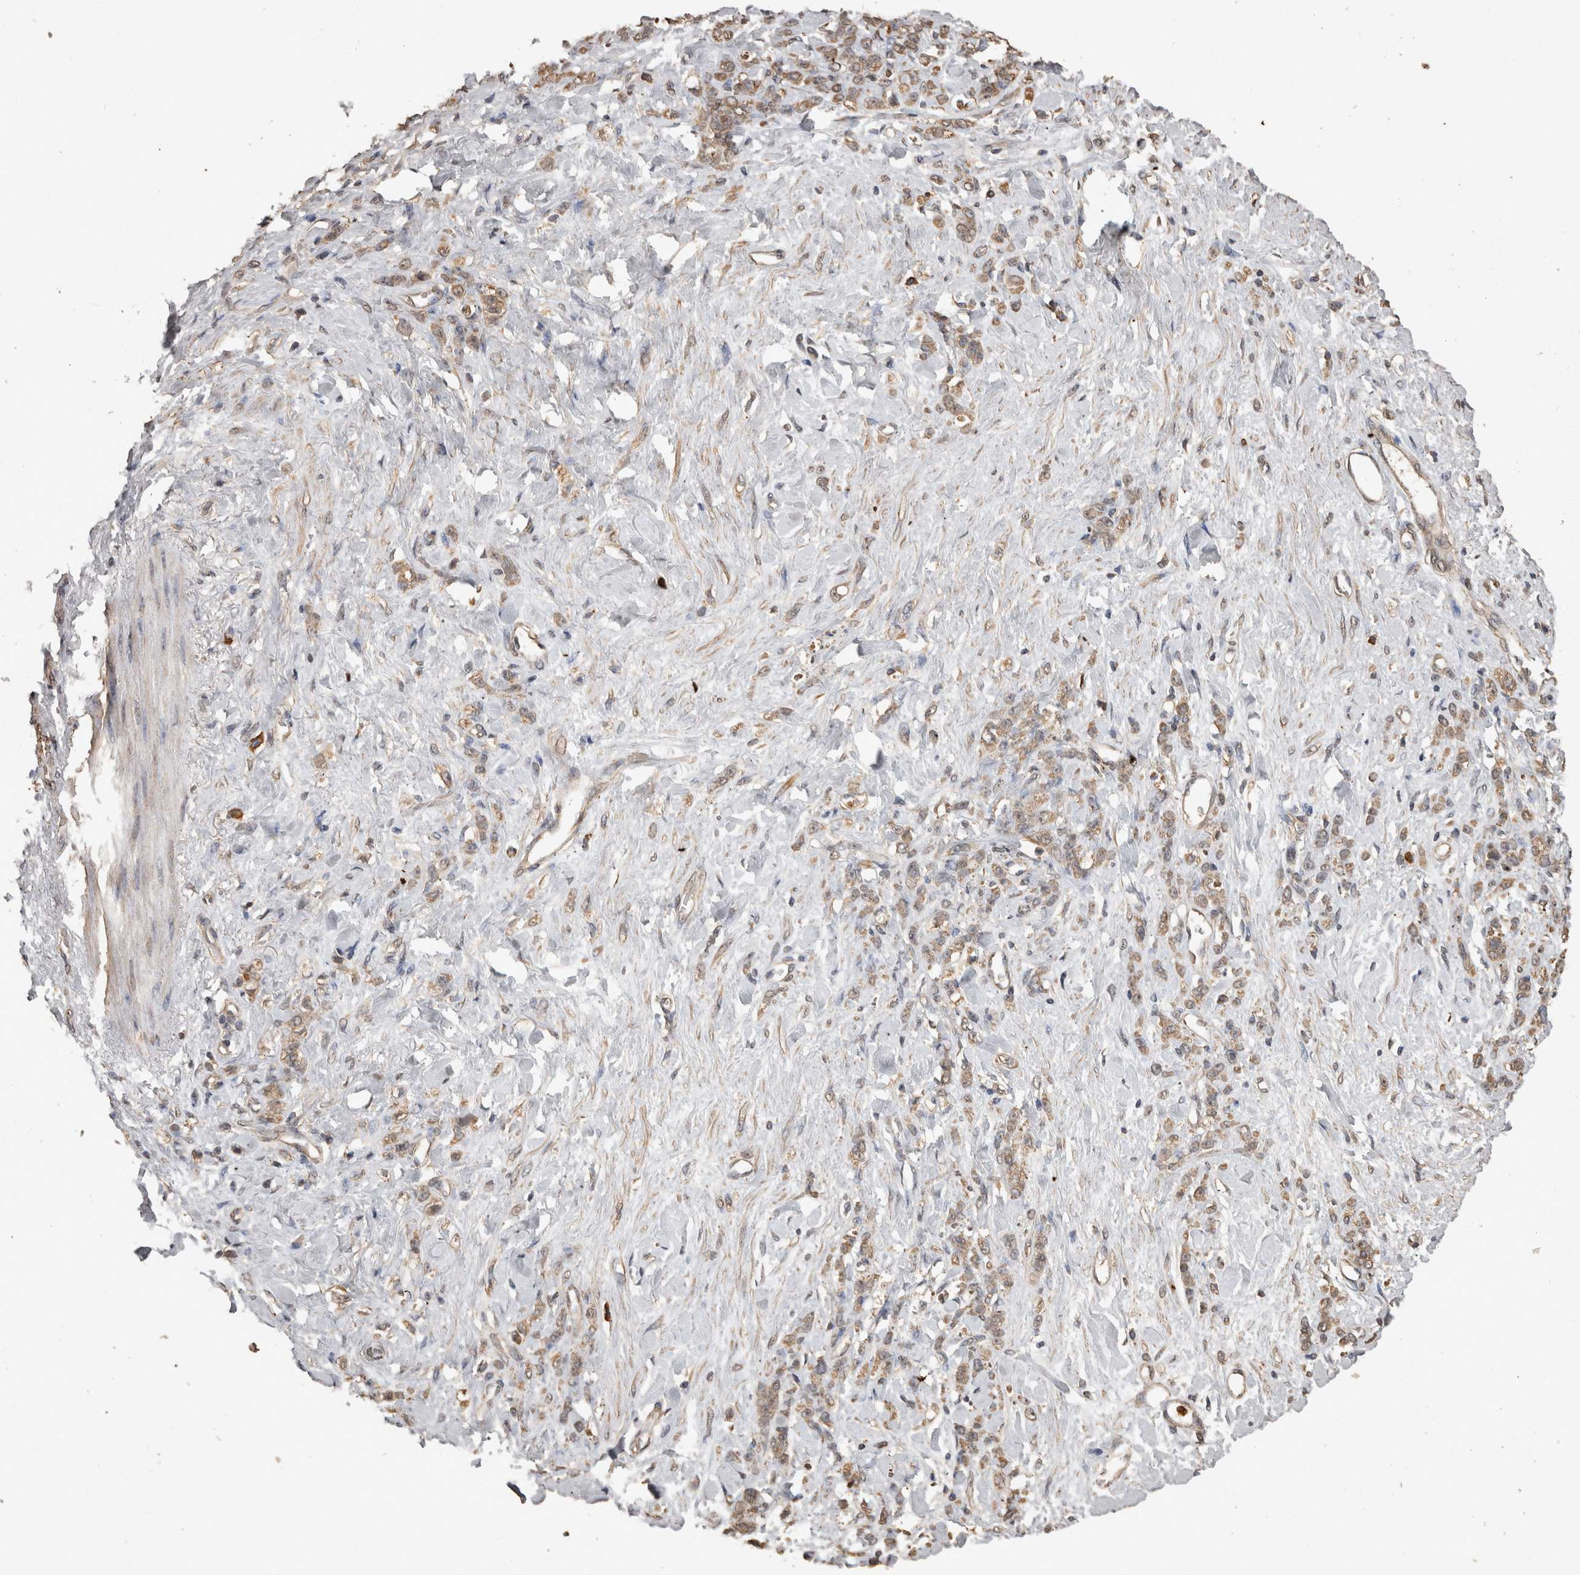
{"staining": {"intensity": "moderate", "quantity": ">75%", "location": "cytoplasmic/membranous"}, "tissue": "stomach cancer", "cell_type": "Tumor cells", "image_type": "cancer", "snomed": [{"axis": "morphology", "description": "Adenocarcinoma, NOS"}, {"axis": "topography", "description": "Stomach"}], "caption": "Stomach cancer tissue demonstrates moderate cytoplasmic/membranous positivity in about >75% of tumor cells", "gene": "SOCS5", "patient": {"sex": "male", "age": 82}}